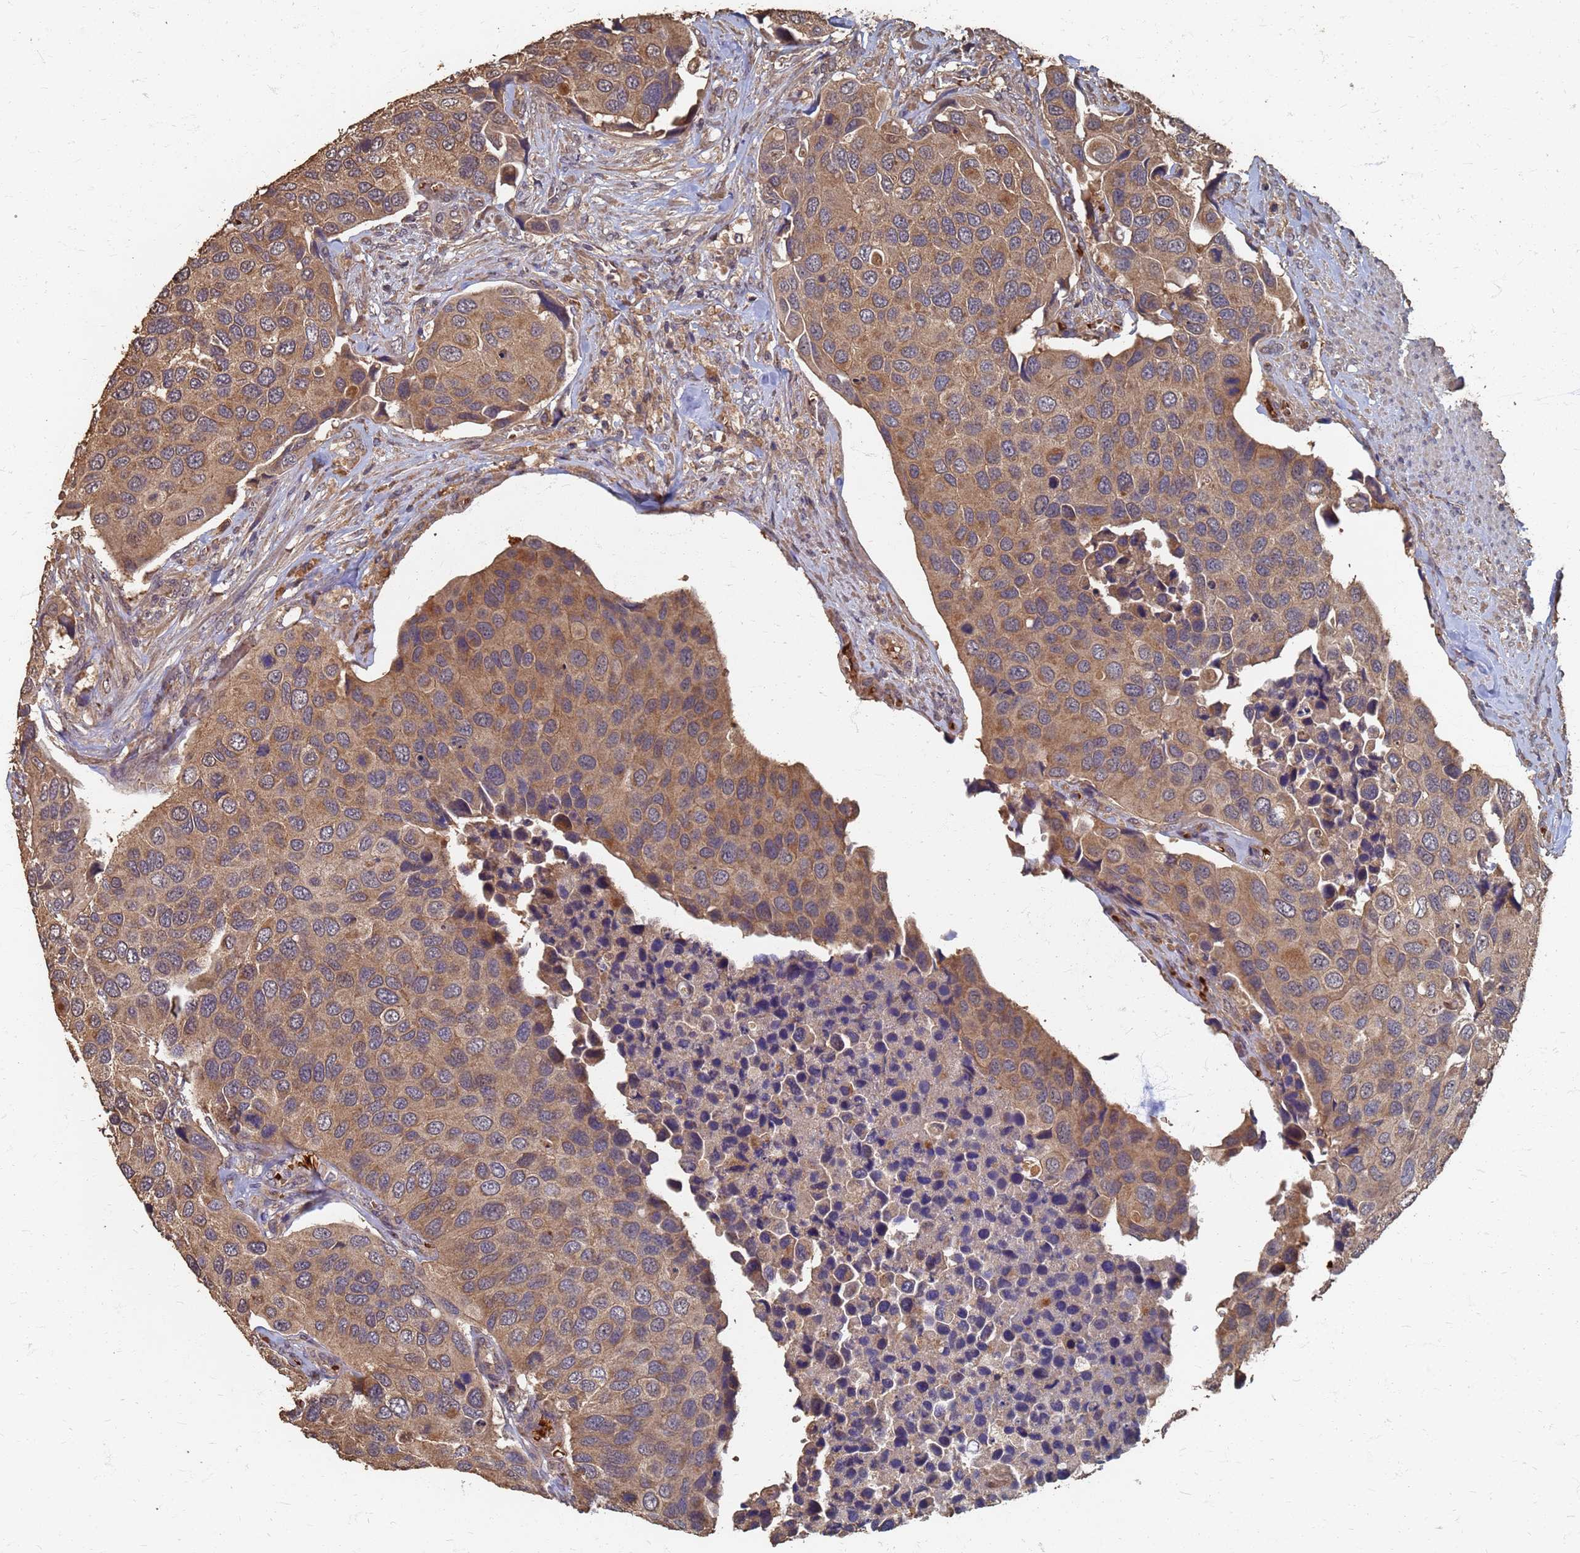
{"staining": {"intensity": "moderate", "quantity": ">75%", "location": "cytoplasmic/membranous"}, "tissue": "urothelial cancer", "cell_type": "Tumor cells", "image_type": "cancer", "snomed": [{"axis": "morphology", "description": "Urothelial carcinoma, High grade"}, {"axis": "topography", "description": "Urinary bladder"}], "caption": "High-grade urothelial carcinoma stained for a protein (brown) displays moderate cytoplasmic/membranous positive positivity in about >75% of tumor cells.", "gene": "DPH5", "patient": {"sex": "male", "age": 74}}